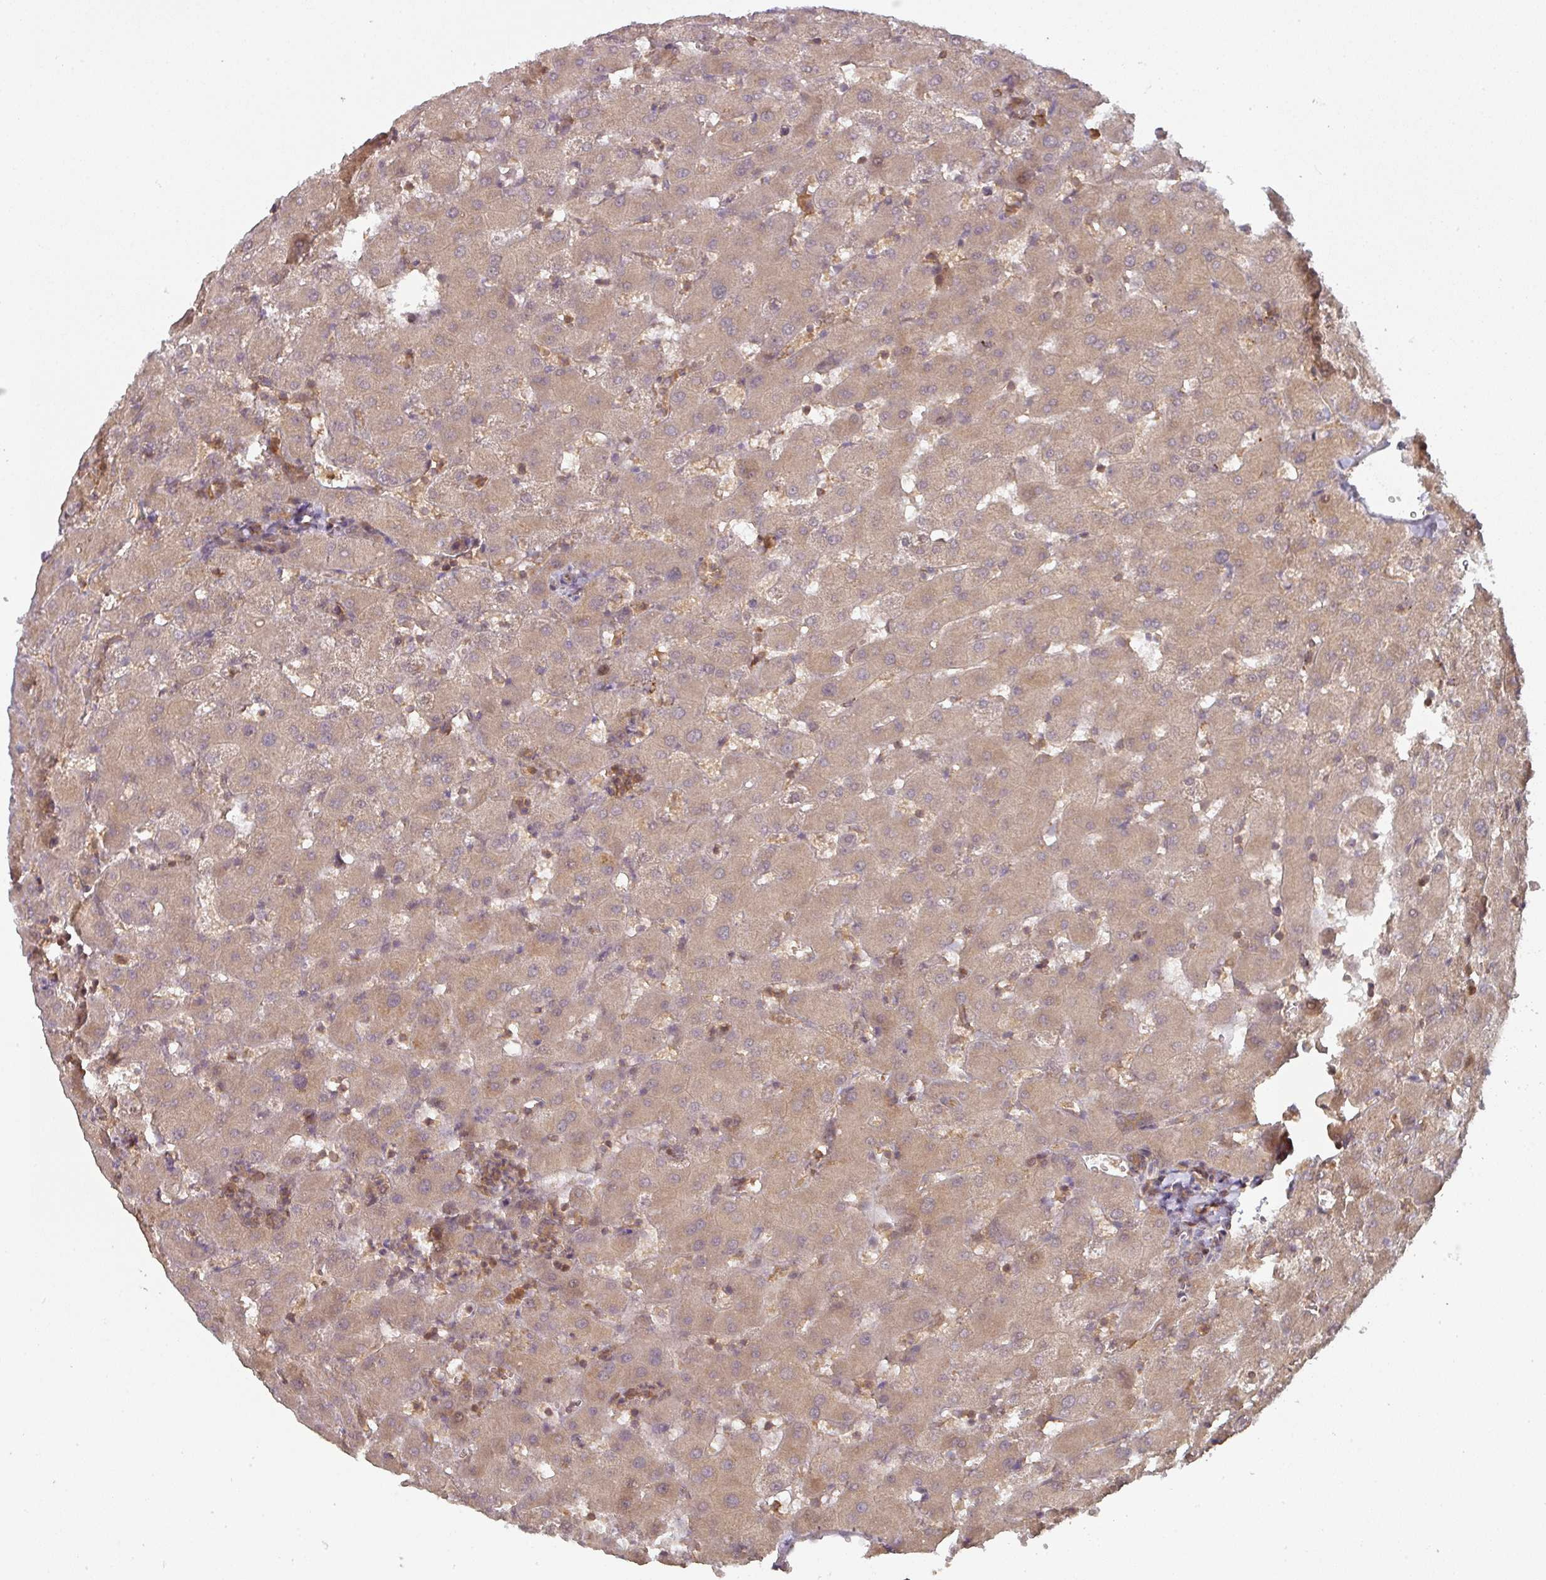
{"staining": {"intensity": "moderate", "quantity": ">75%", "location": "cytoplasmic/membranous"}, "tissue": "liver", "cell_type": "Cholangiocytes", "image_type": "normal", "snomed": [{"axis": "morphology", "description": "Normal tissue, NOS"}, {"axis": "topography", "description": "Liver"}], "caption": "Protein expression analysis of normal liver demonstrates moderate cytoplasmic/membranous positivity in about >75% of cholangiocytes.", "gene": "EIF4EBP2", "patient": {"sex": "female", "age": 63}}